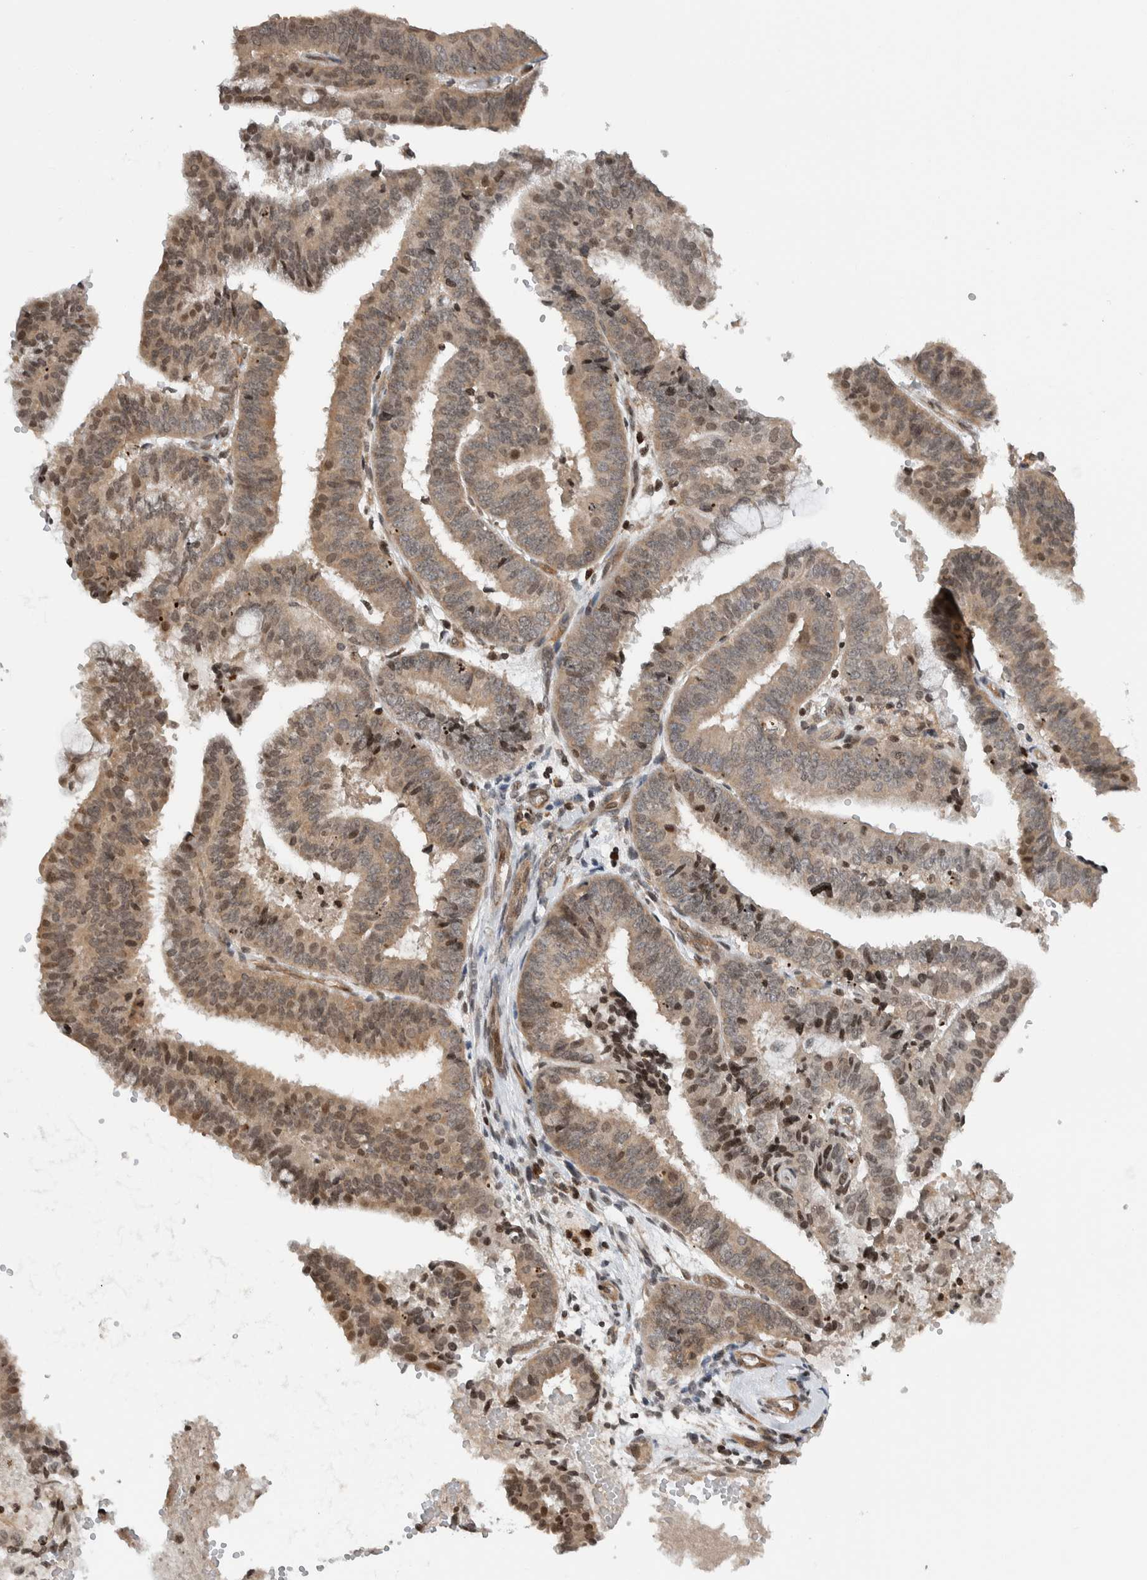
{"staining": {"intensity": "moderate", "quantity": "25%-75%", "location": "cytoplasmic/membranous,nuclear"}, "tissue": "endometrial cancer", "cell_type": "Tumor cells", "image_type": "cancer", "snomed": [{"axis": "morphology", "description": "Adenocarcinoma, NOS"}, {"axis": "topography", "description": "Endometrium"}], "caption": "Endometrial adenocarcinoma stained with DAB (3,3'-diaminobenzidine) immunohistochemistry (IHC) exhibits medium levels of moderate cytoplasmic/membranous and nuclear staining in about 25%-75% of tumor cells.", "gene": "NPLOC4", "patient": {"sex": "female", "age": 63}}